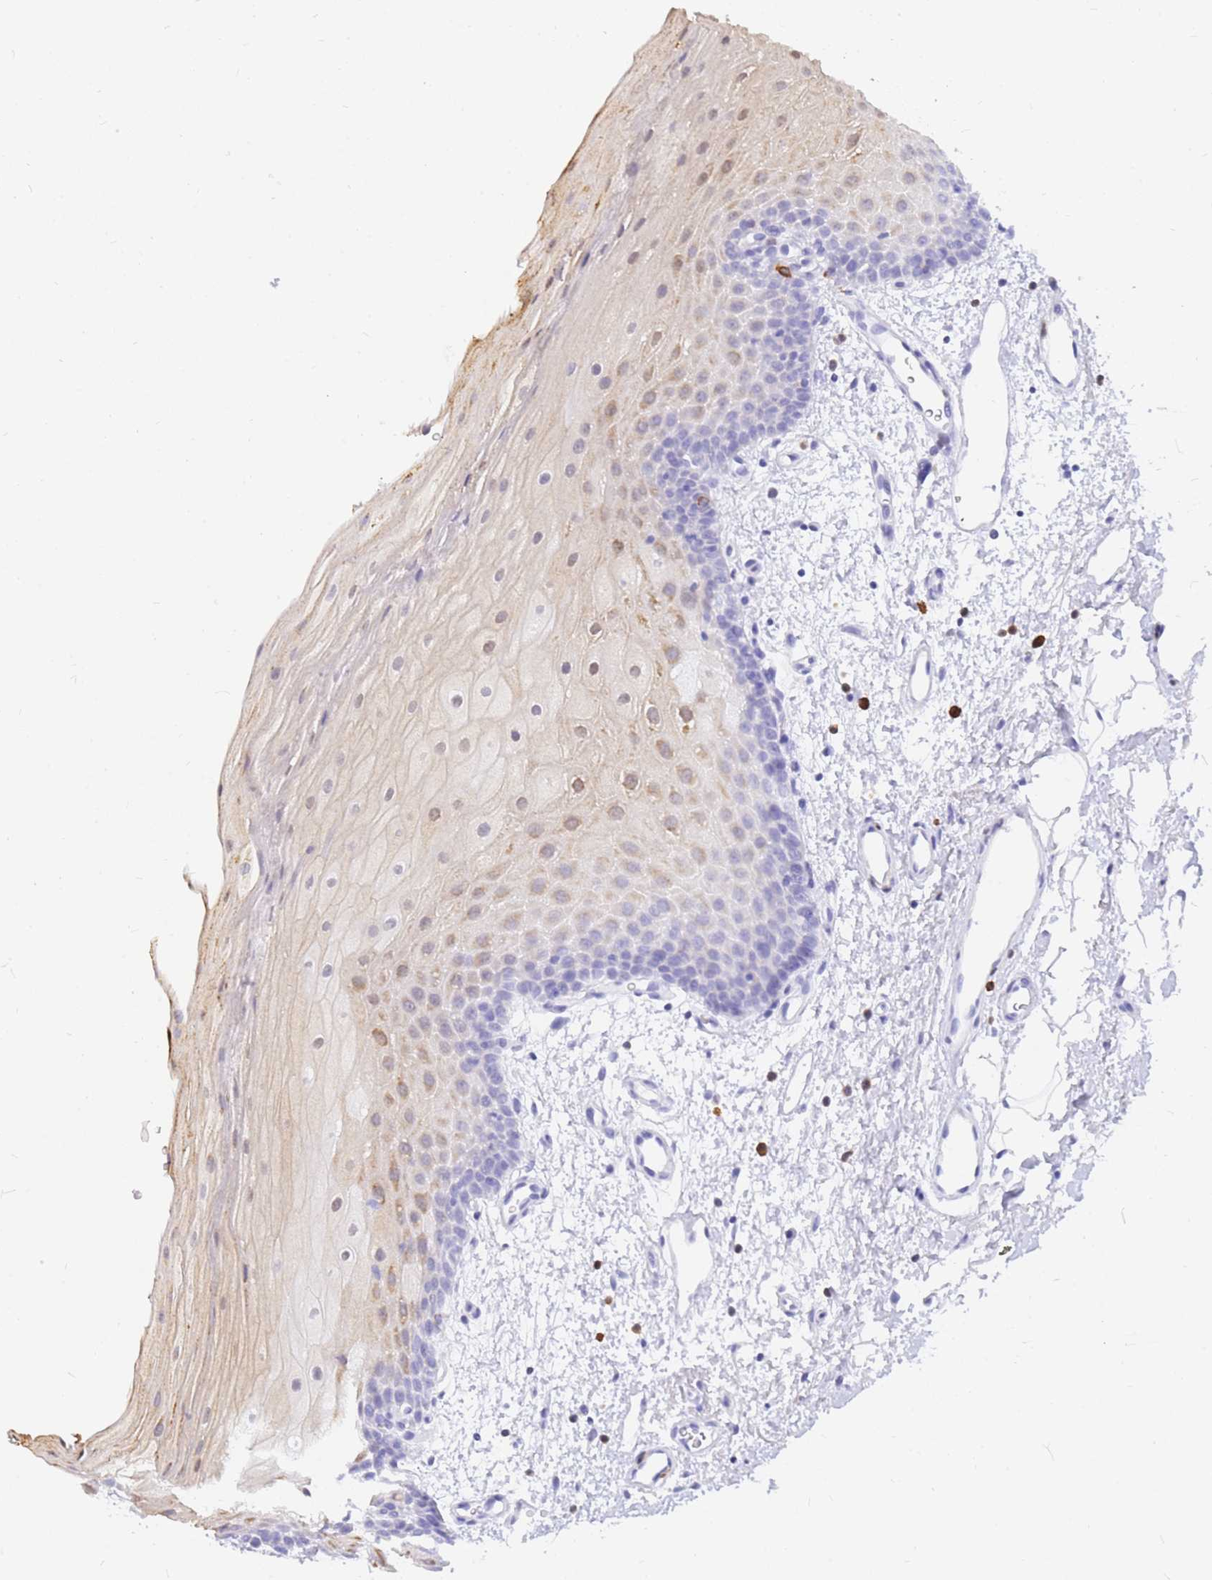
{"staining": {"intensity": "moderate", "quantity": "<25%", "location": "cytoplasmic/membranous"}, "tissue": "oral mucosa", "cell_type": "Squamous epithelial cells", "image_type": "normal", "snomed": [{"axis": "morphology", "description": "Normal tissue, NOS"}, {"axis": "topography", "description": "Oral tissue"}], "caption": "Immunohistochemical staining of normal human oral mucosa shows <25% levels of moderate cytoplasmic/membranous protein positivity in about <25% of squamous epithelial cells. The protein of interest is shown in brown color, while the nuclei are stained blue.", "gene": "HERC1", "patient": {"sex": "male", "age": 68}}